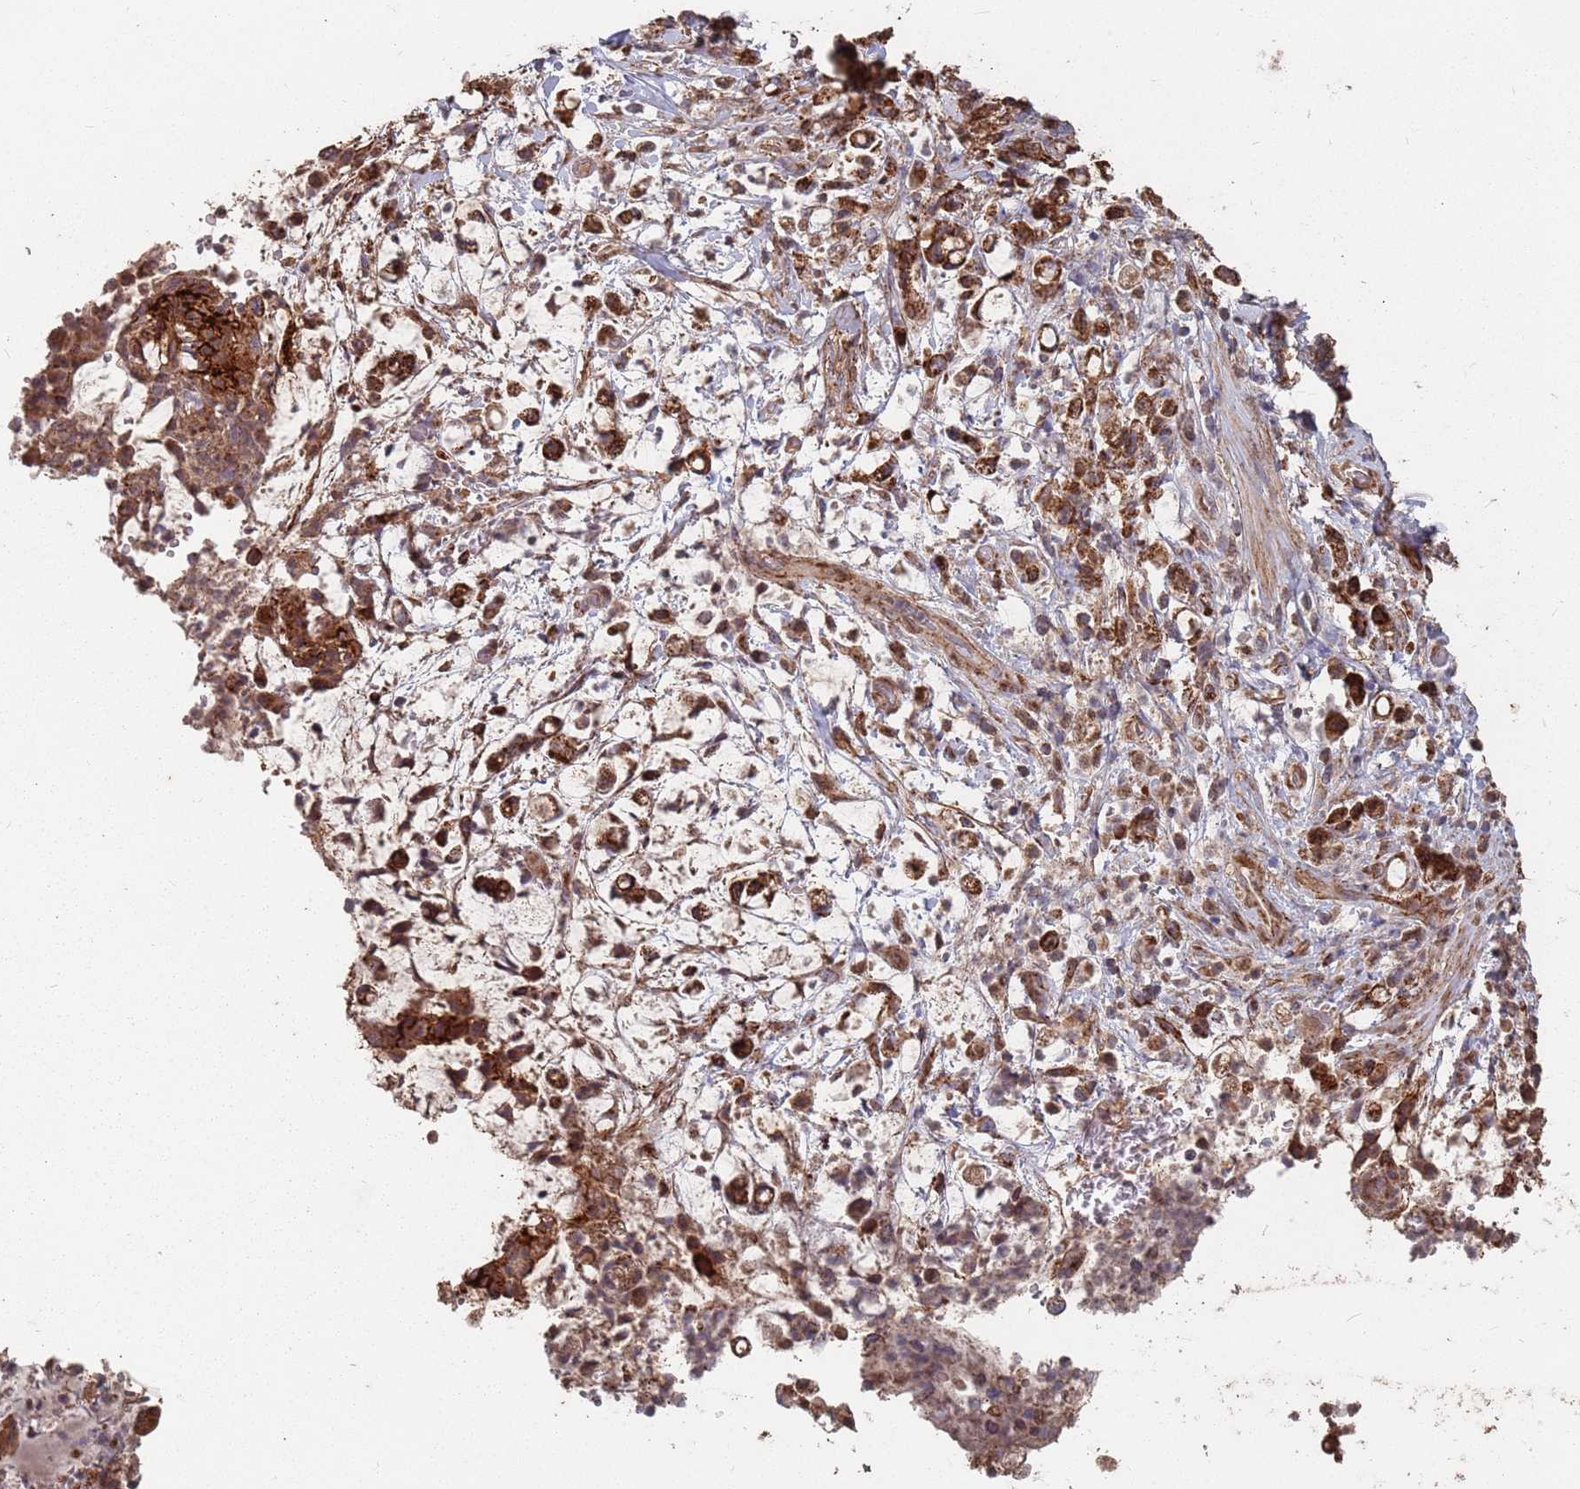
{"staining": {"intensity": "strong", "quantity": ">75%", "location": "cytoplasmic/membranous"}, "tissue": "stomach cancer", "cell_type": "Tumor cells", "image_type": "cancer", "snomed": [{"axis": "morphology", "description": "Adenocarcinoma, NOS"}, {"axis": "topography", "description": "Stomach"}], "caption": "Human stomach adenocarcinoma stained with a protein marker demonstrates strong staining in tumor cells.", "gene": "PRORP", "patient": {"sex": "female", "age": 60}}